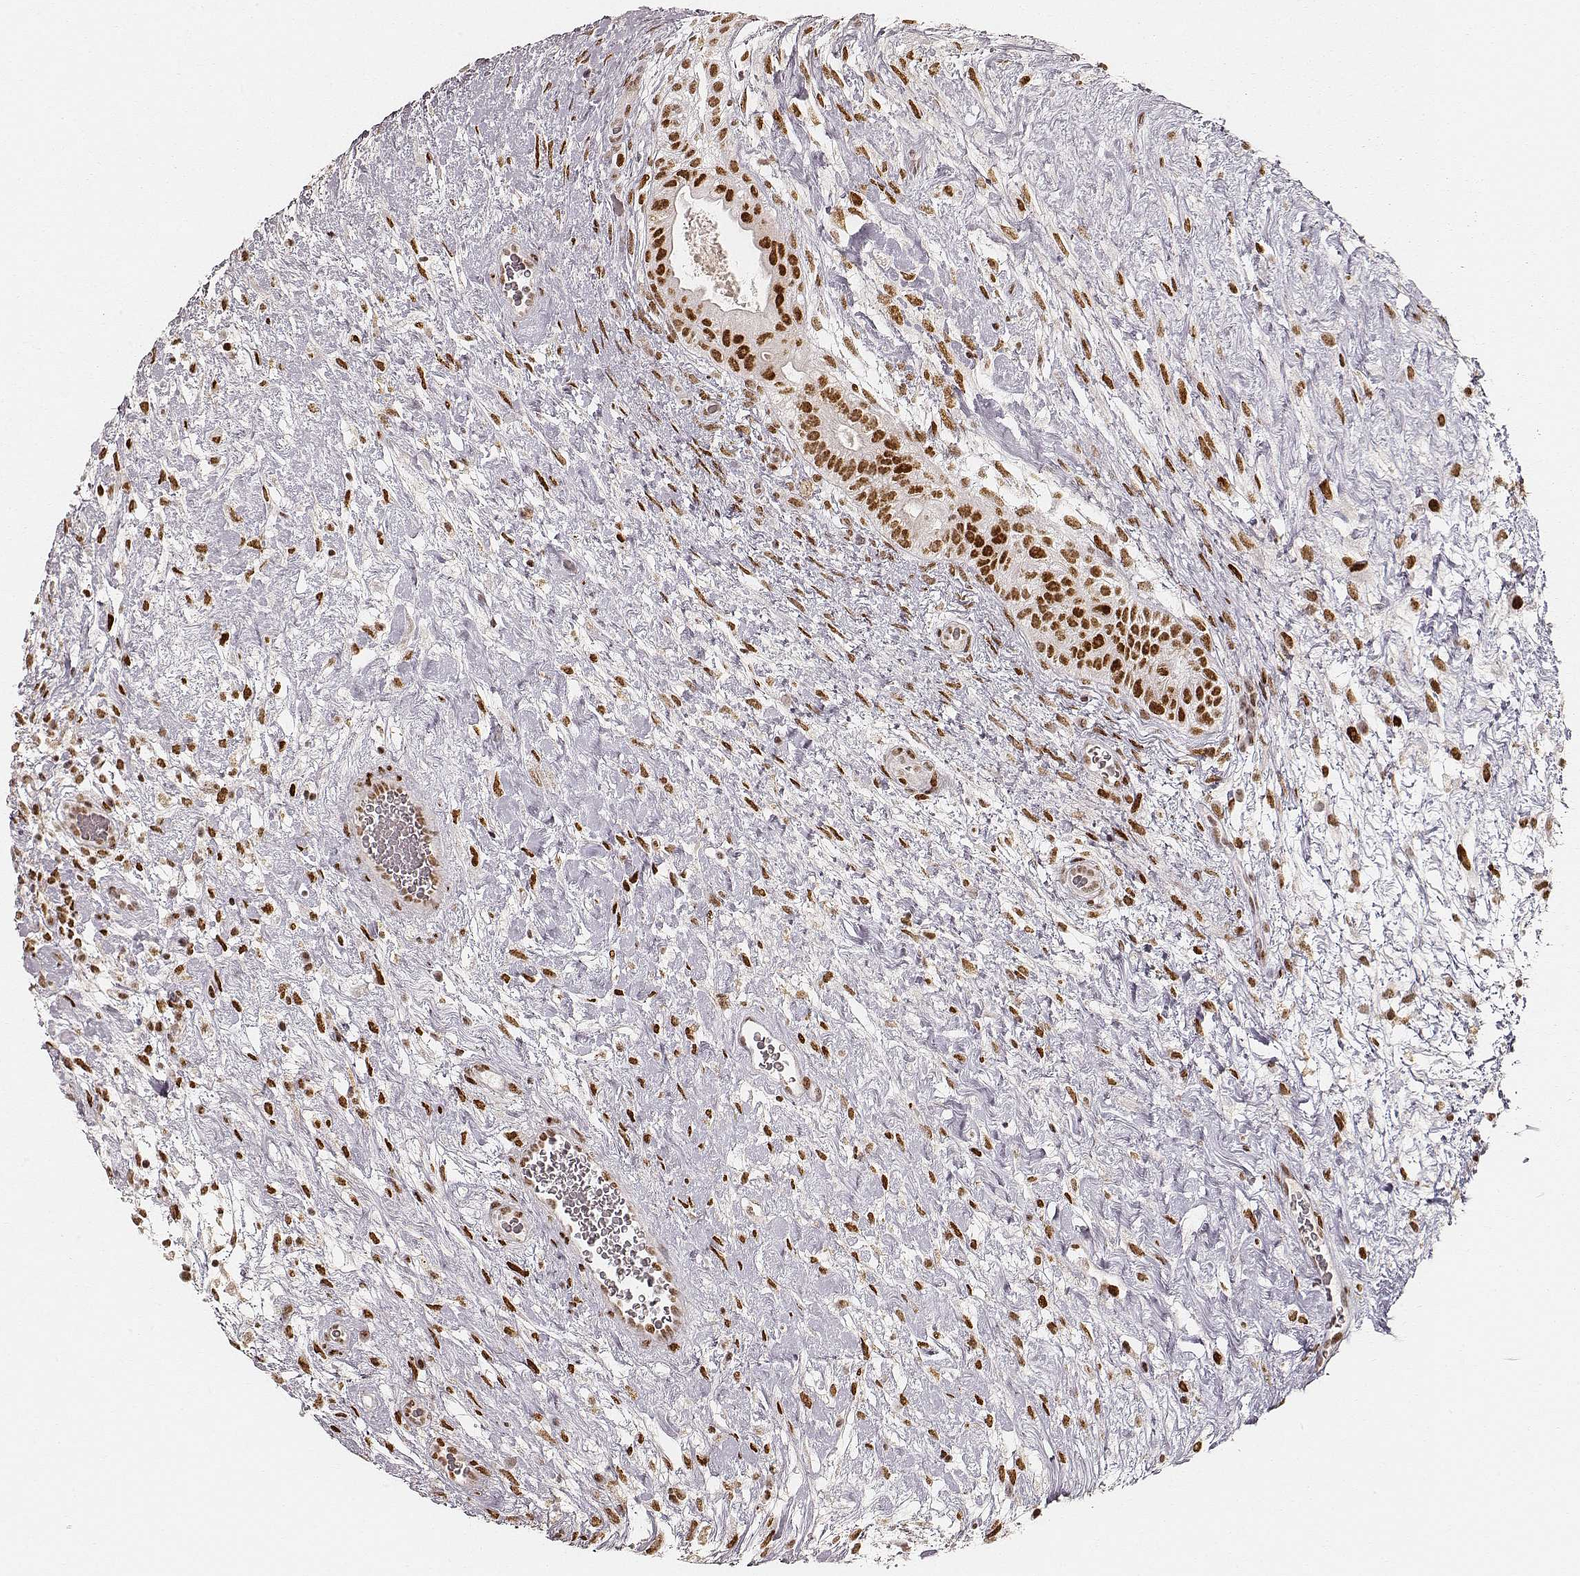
{"staining": {"intensity": "strong", "quantity": ">75%", "location": "nuclear"}, "tissue": "testis cancer", "cell_type": "Tumor cells", "image_type": "cancer", "snomed": [{"axis": "morphology", "description": "Normal tissue, NOS"}, {"axis": "morphology", "description": "Carcinoma, Embryonal, NOS"}, {"axis": "topography", "description": "Testis"}], "caption": "Immunohistochemical staining of testis embryonal carcinoma shows strong nuclear protein staining in approximately >75% of tumor cells.", "gene": "HNRNPC", "patient": {"sex": "male", "age": 32}}